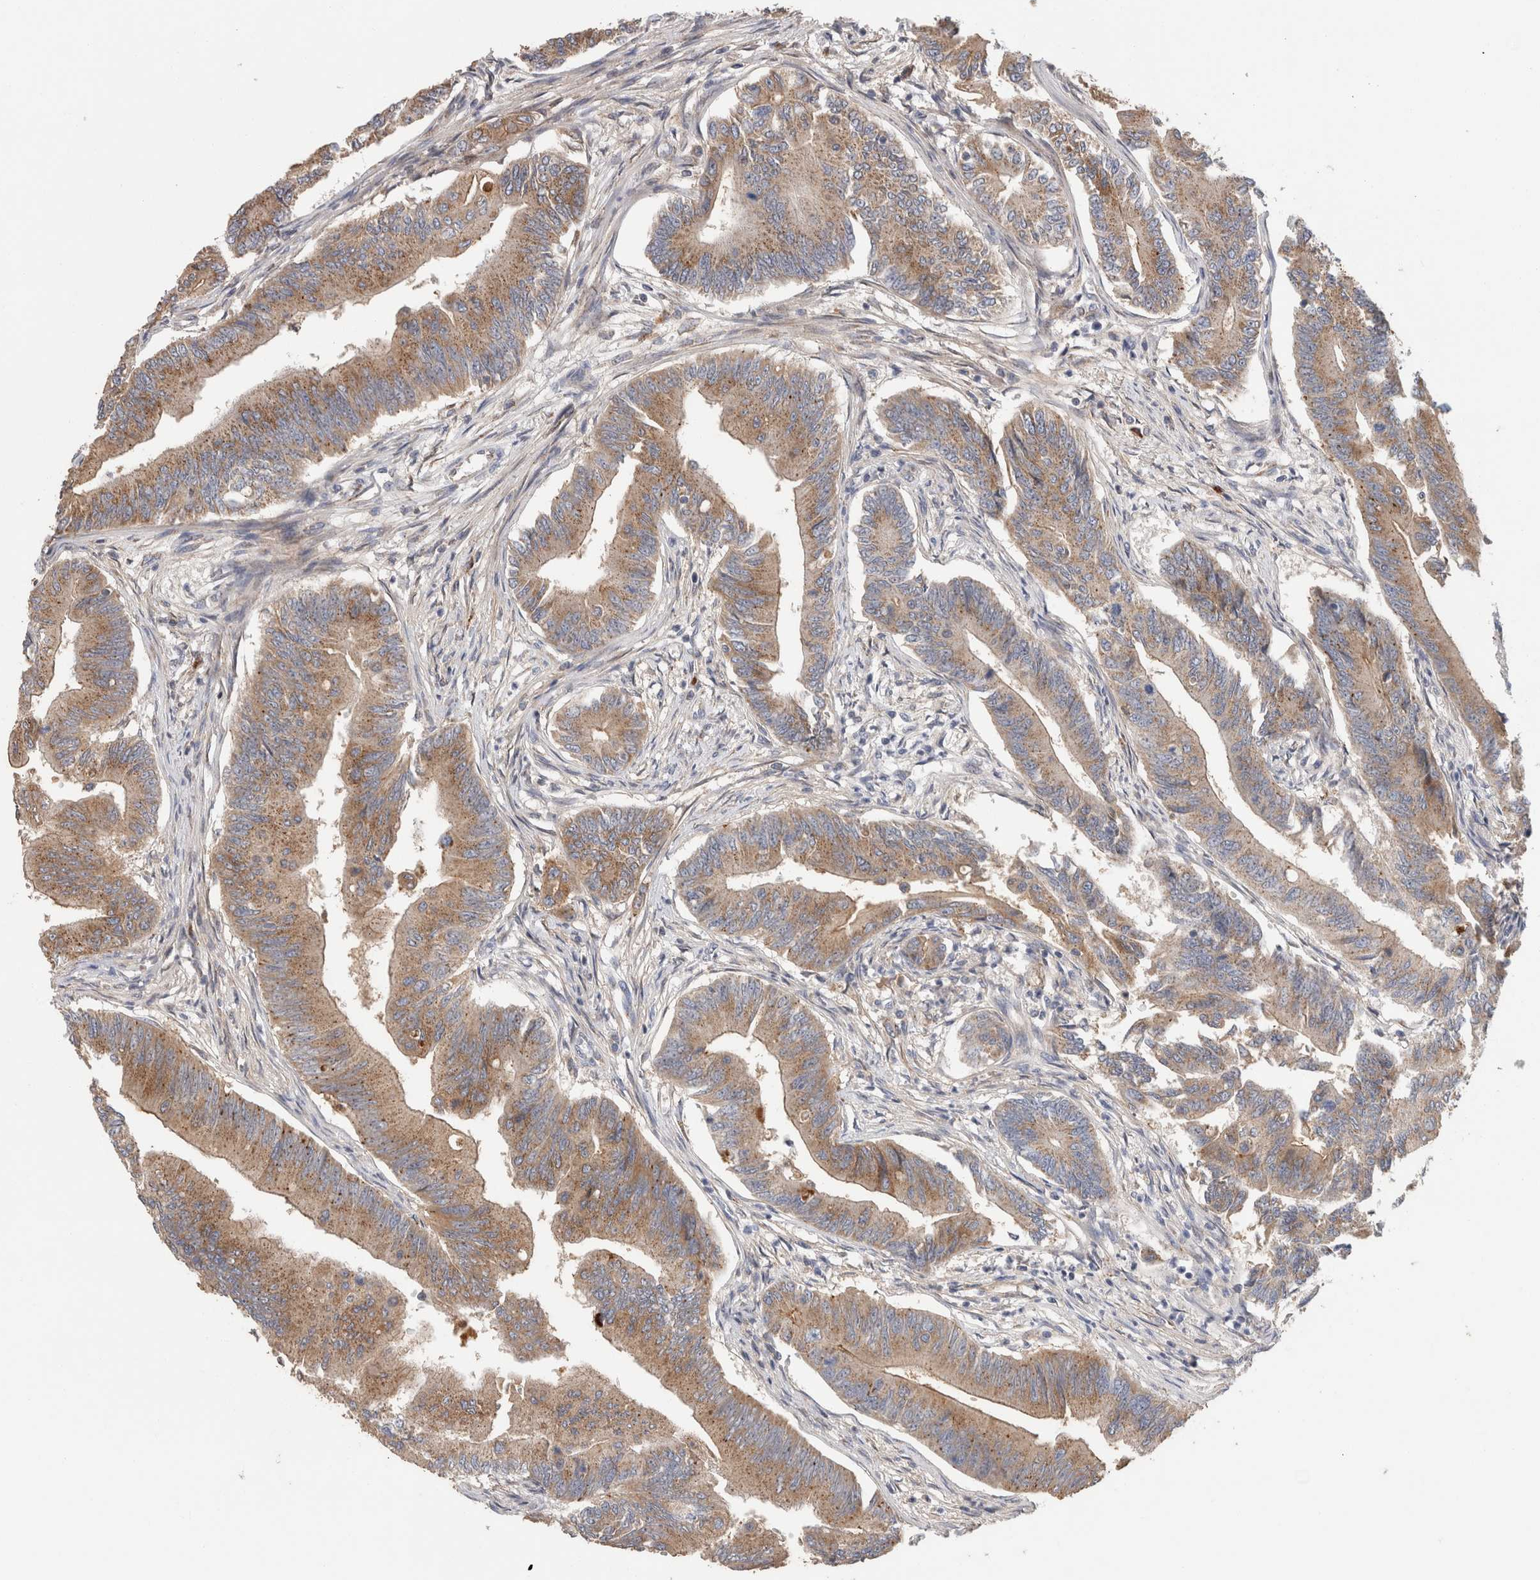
{"staining": {"intensity": "moderate", "quantity": ">75%", "location": "cytoplasmic/membranous"}, "tissue": "colorectal cancer", "cell_type": "Tumor cells", "image_type": "cancer", "snomed": [{"axis": "morphology", "description": "Adenoma, NOS"}, {"axis": "morphology", "description": "Adenocarcinoma, NOS"}, {"axis": "topography", "description": "Colon"}], "caption": "Immunohistochemical staining of adenoma (colorectal) reveals moderate cytoplasmic/membranous protein staining in approximately >75% of tumor cells.", "gene": "IARS2", "patient": {"sex": "male", "age": 79}}